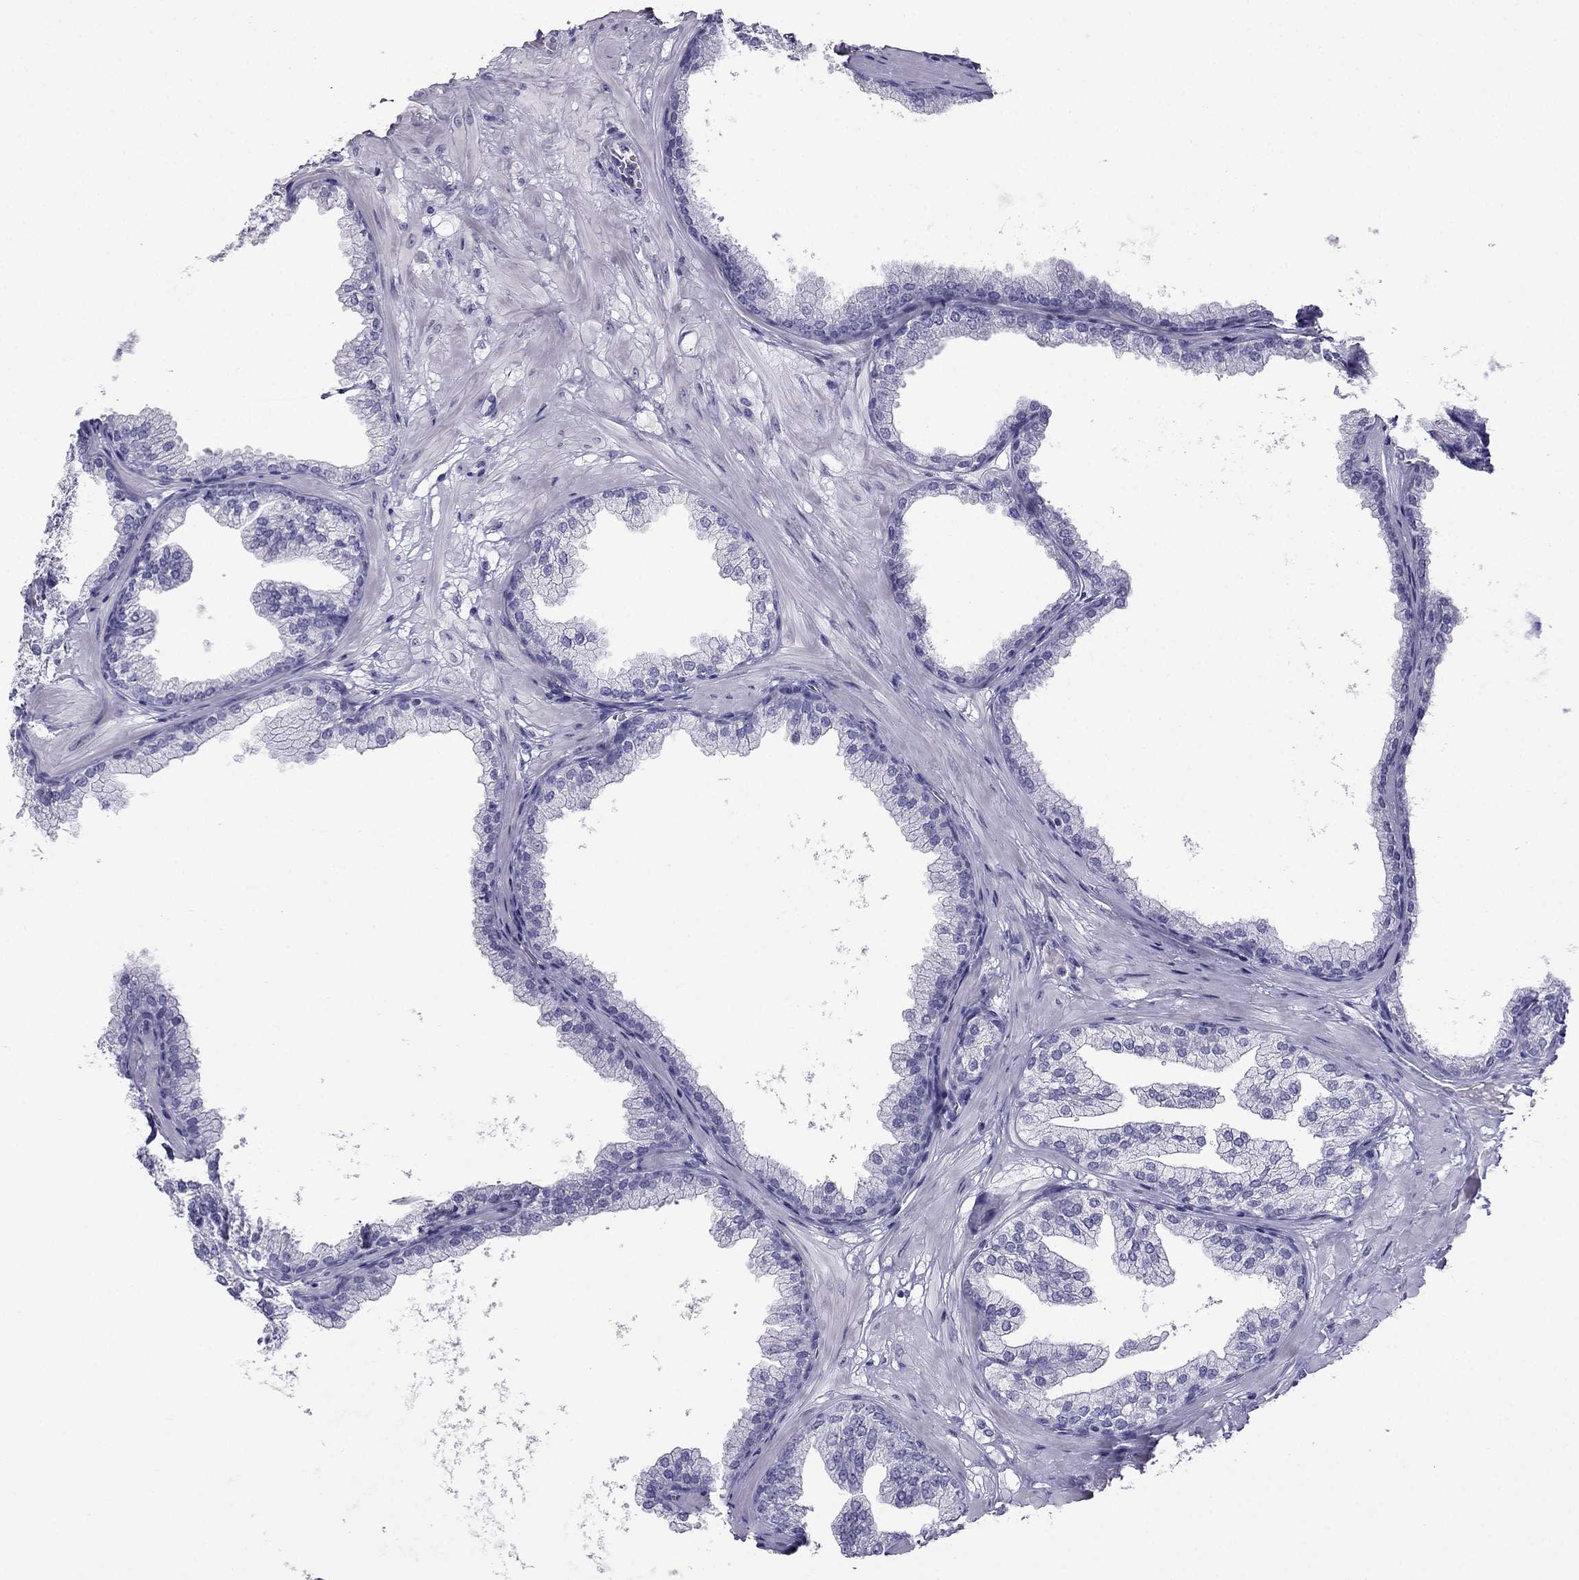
{"staining": {"intensity": "negative", "quantity": "none", "location": "none"}, "tissue": "prostate", "cell_type": "Glandular cells", "image_type": "normal", "snomed": [{"axis": "morphology", "description": "Normal tissue, NOS"}, {"axis": "topography", "description": "Prostate"}], "caption": "High power microscopy micrograph of an IHC photomicrograph of benign prostate, revealing no significant expression in glandular cells.", "gene": "ERC2", "patient": {"sex": "male", "age": 37}}